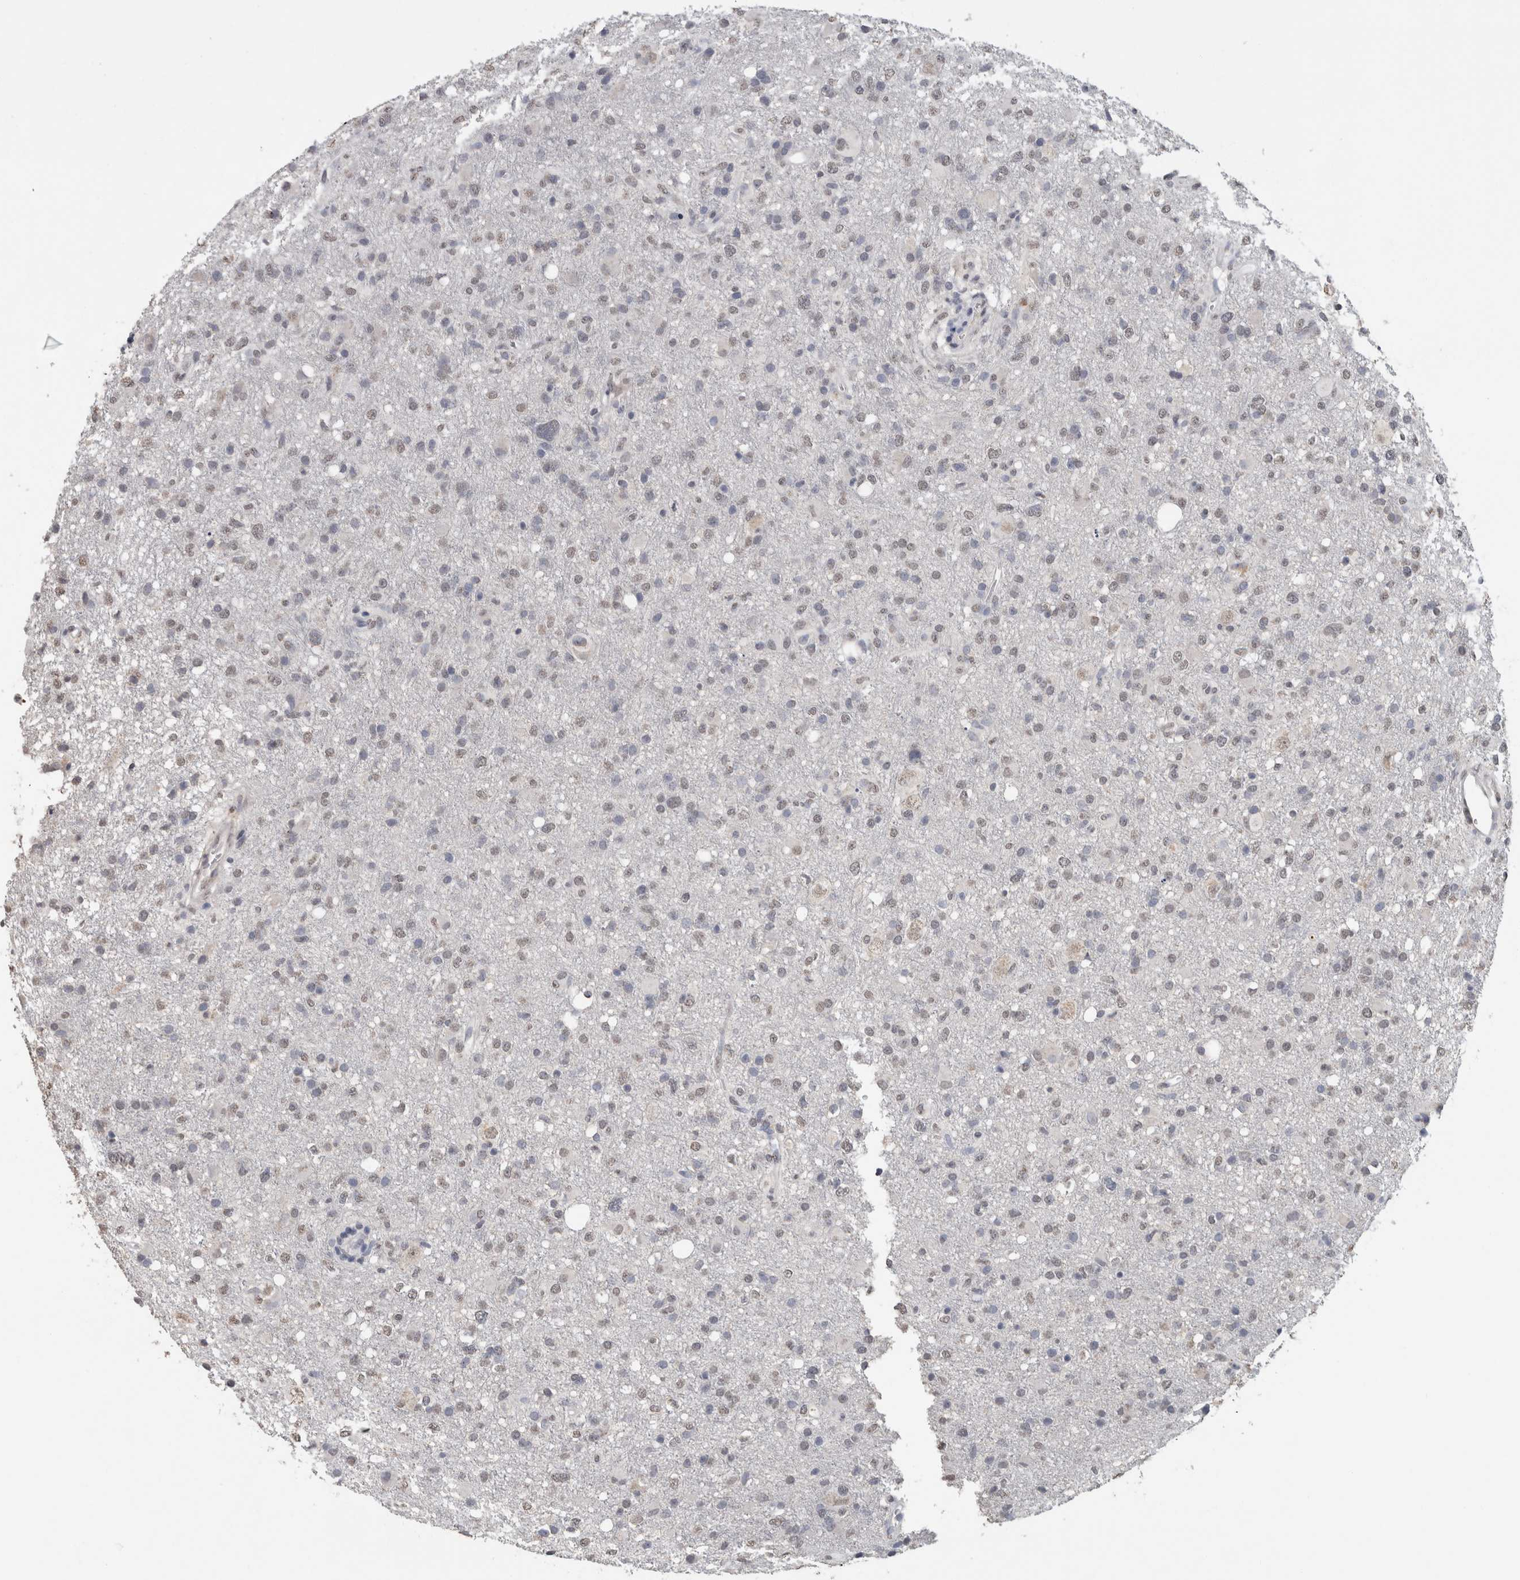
{"staining": {"intensity": "negative", "quantity": "none", "location": "none"}, "tissue": "glioma", "cell_type": "Tumor cells", "image_type": "cancer", "snomed": [{"axis": "morphology", "description": "Glioma, malignant, High grade"}, {"axis": "topography", "description": "Brain"}], "caption": "Immunohistochemical staining of human glioma exhibits no significant expression in tumor cells. (DAB immunohistochemistry visualized using brightfield microscopy, high magnification).", "gene": "LTBP1", "patient": {"sex": "female", "age": 57}}